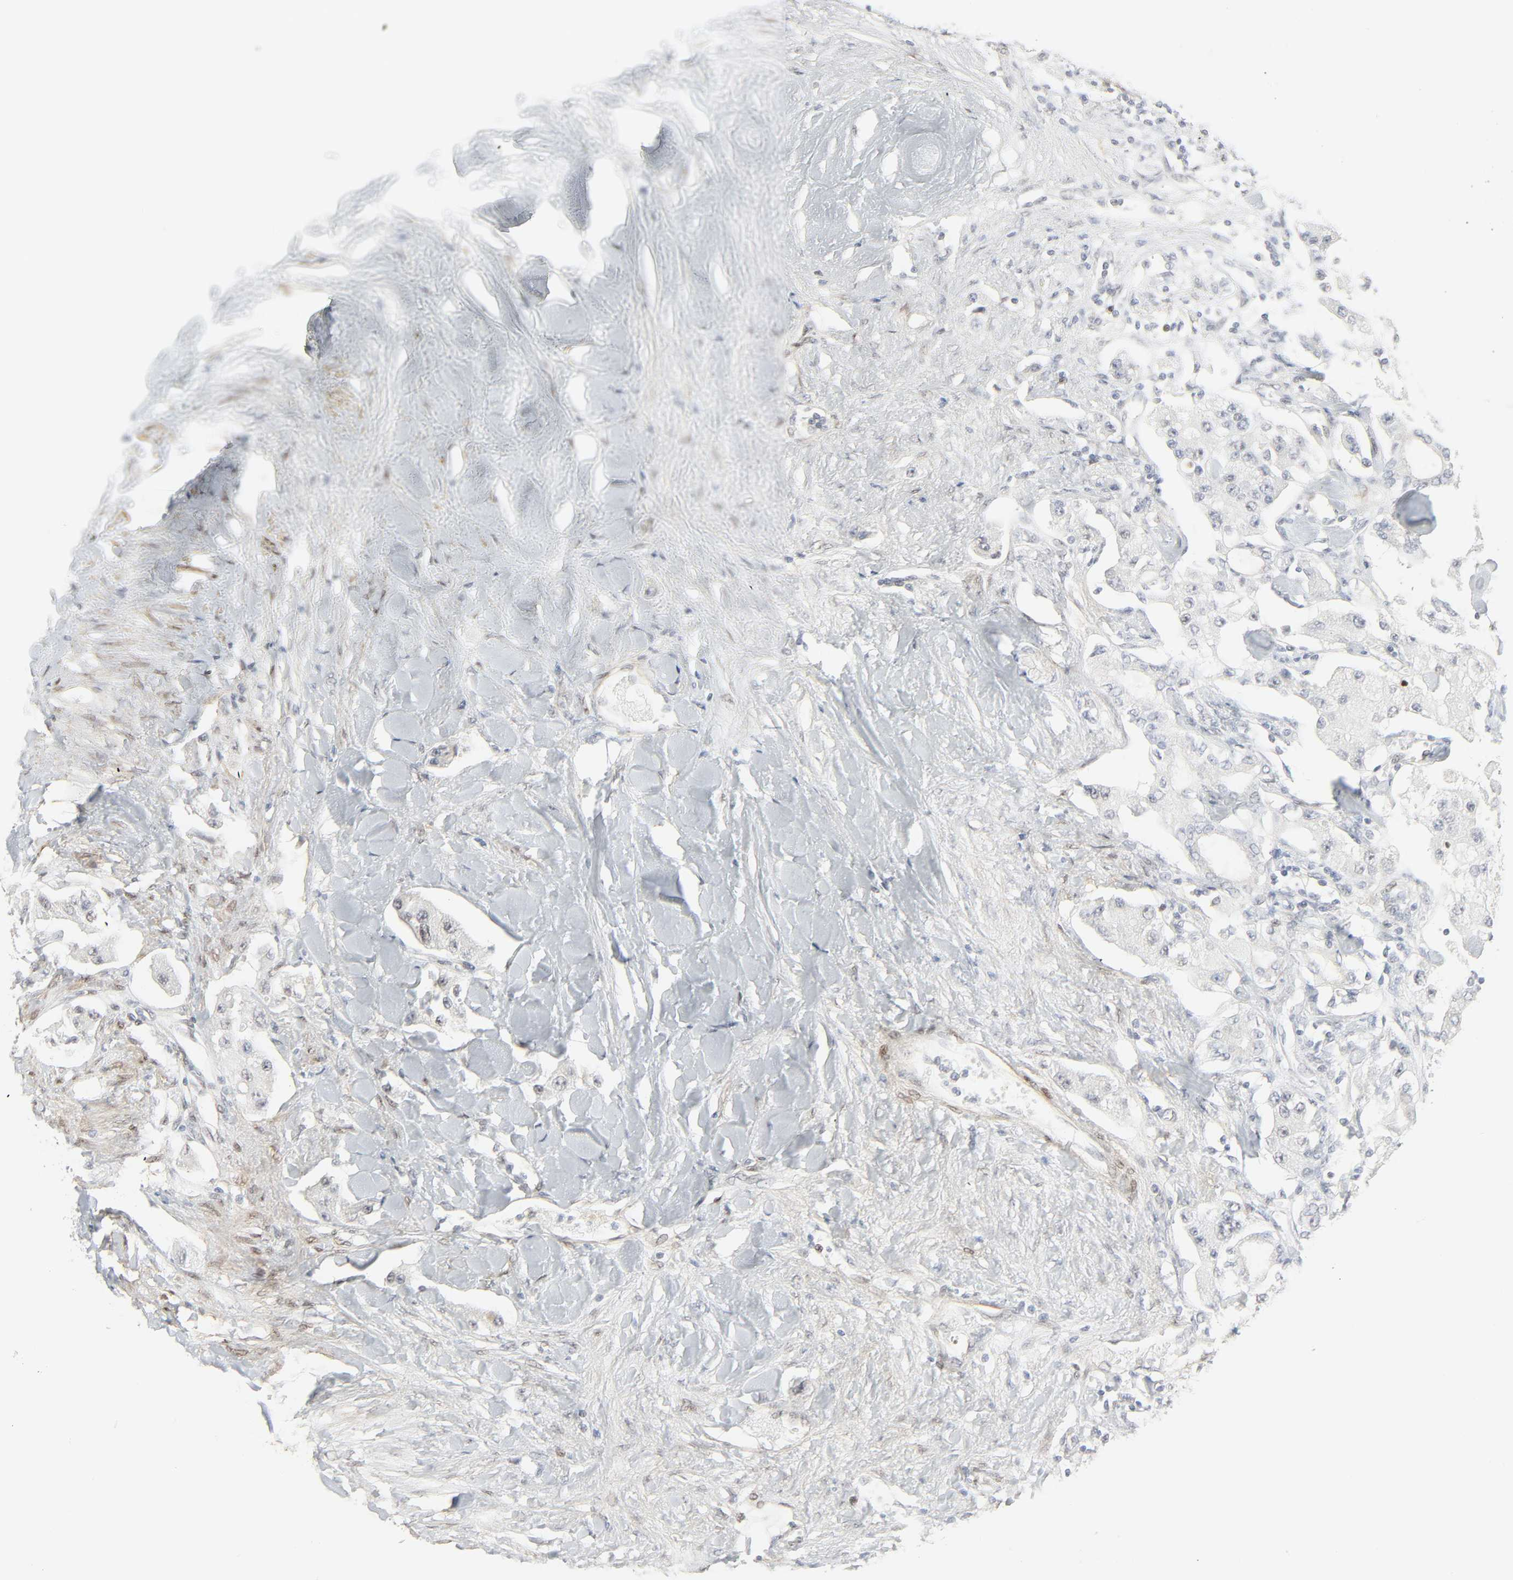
{"staining": {"intensity": "negative", "quantity": "none", "location": "none"}, "tissue": "carcinoid", "cell_type": "Tumor cells", "image_type": "cancer", "snomed": [{"axis": "morphology", "description": "Carcinoid, malignant, NOS"}, {"axis": "topography", "description": "Pancreas"}], "caption": "Immunohistochemical staining of carcinoid shows no significant staining in tumor cells.", "gene": "ZBTB16", "patient": {"sex": "male", "age": 41}}